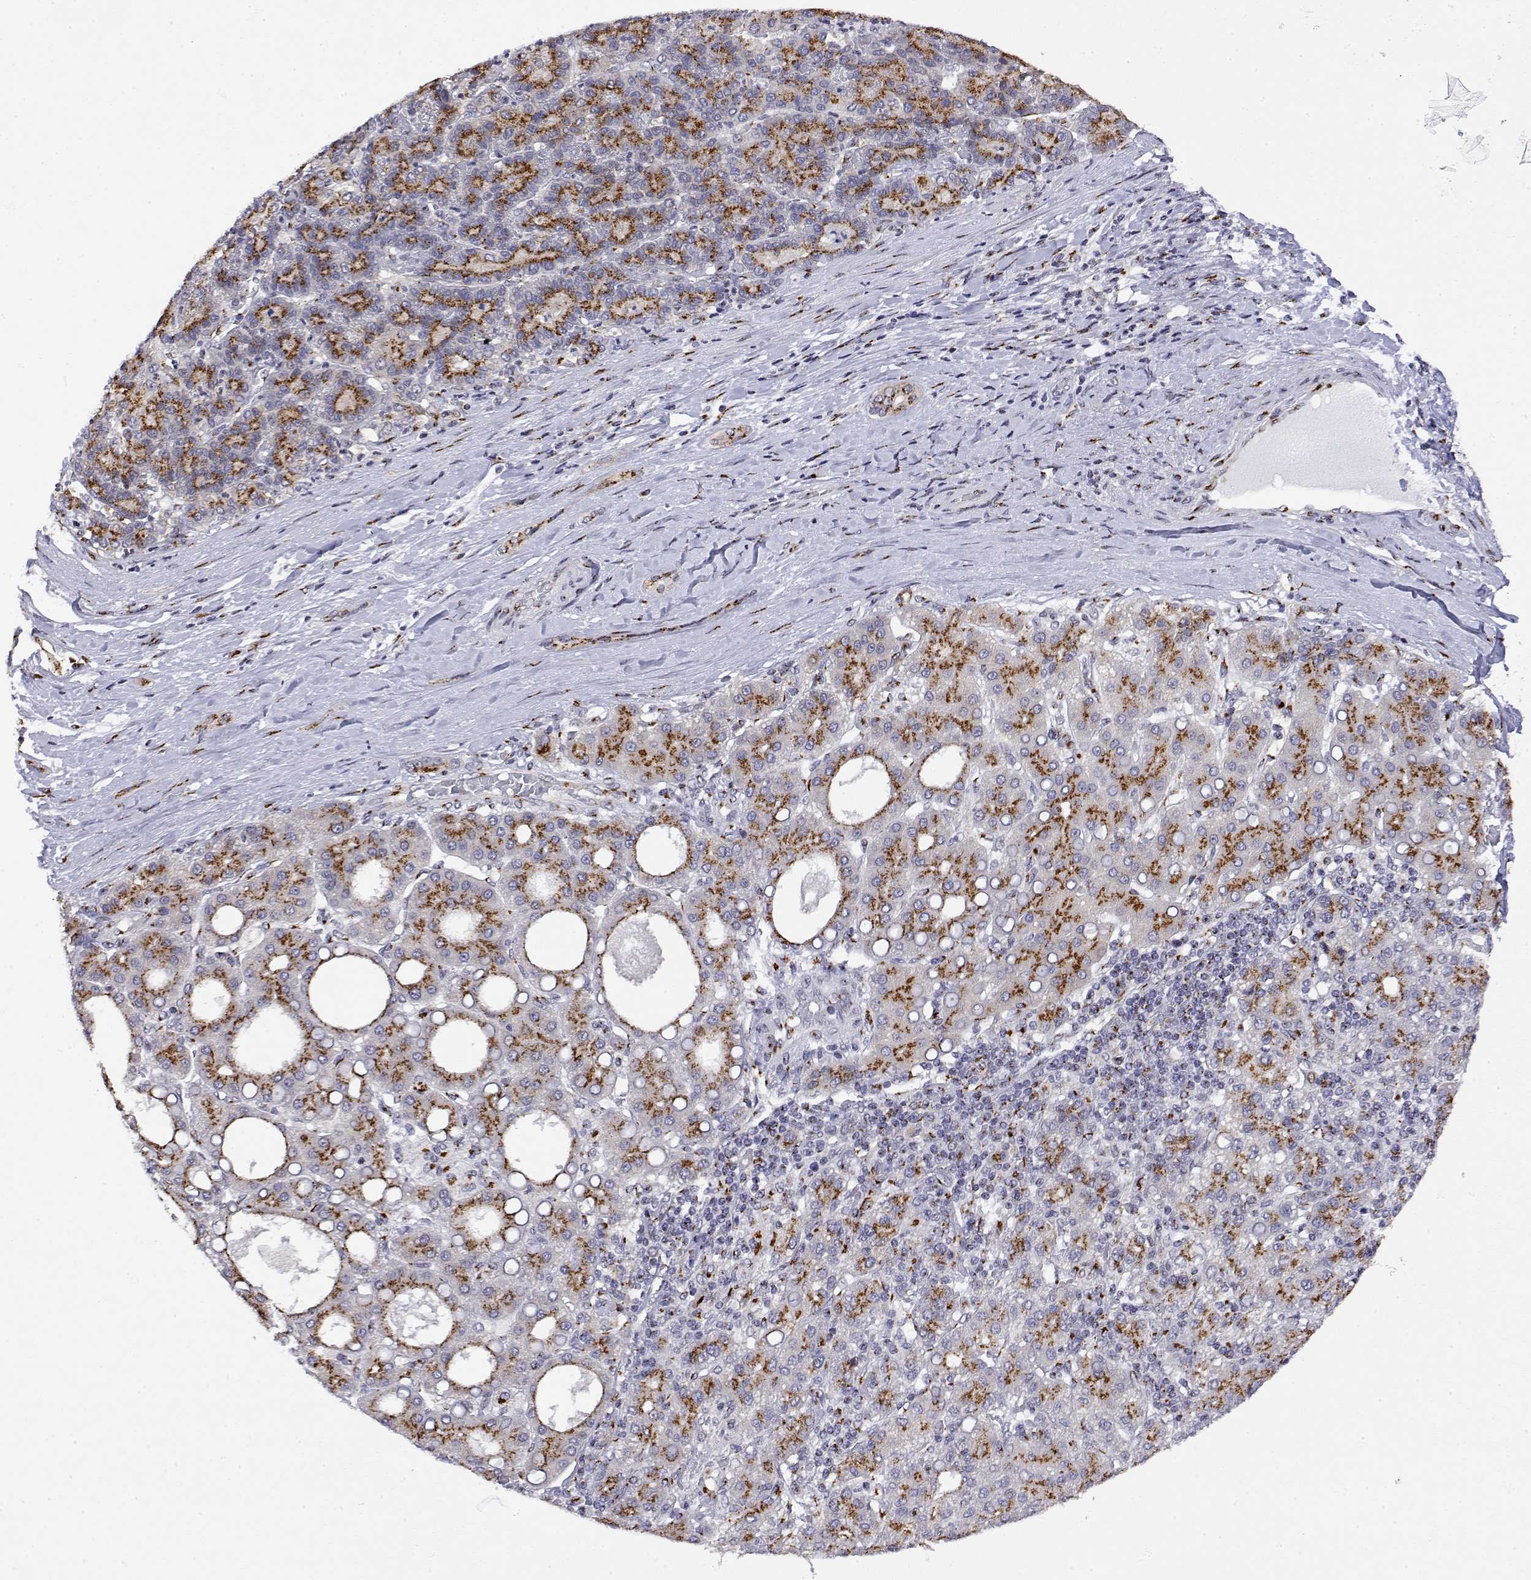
{"staining": {"intensity": "strong", "quantity": ">75%", "location": "cytoplasmic/membranous"}, "tissue": "liver cancer", "cell_type": "Tumor cells", "image_type": "cancer", "snomed": [{"axis": "morphology", "description": "Carcinoma, Hepatocellular, NOS"}, {"axis": "topography", "description": "Liver"}], "caption": "Liver hepatocellular carcinoma tissue reveals strong cytoplasmic/membranous positivity in about >75% of tumor cells, visualized by immunohistochemistry.", "gene": "YIPF3", "patient": {"sex": "male", "age": 65}}